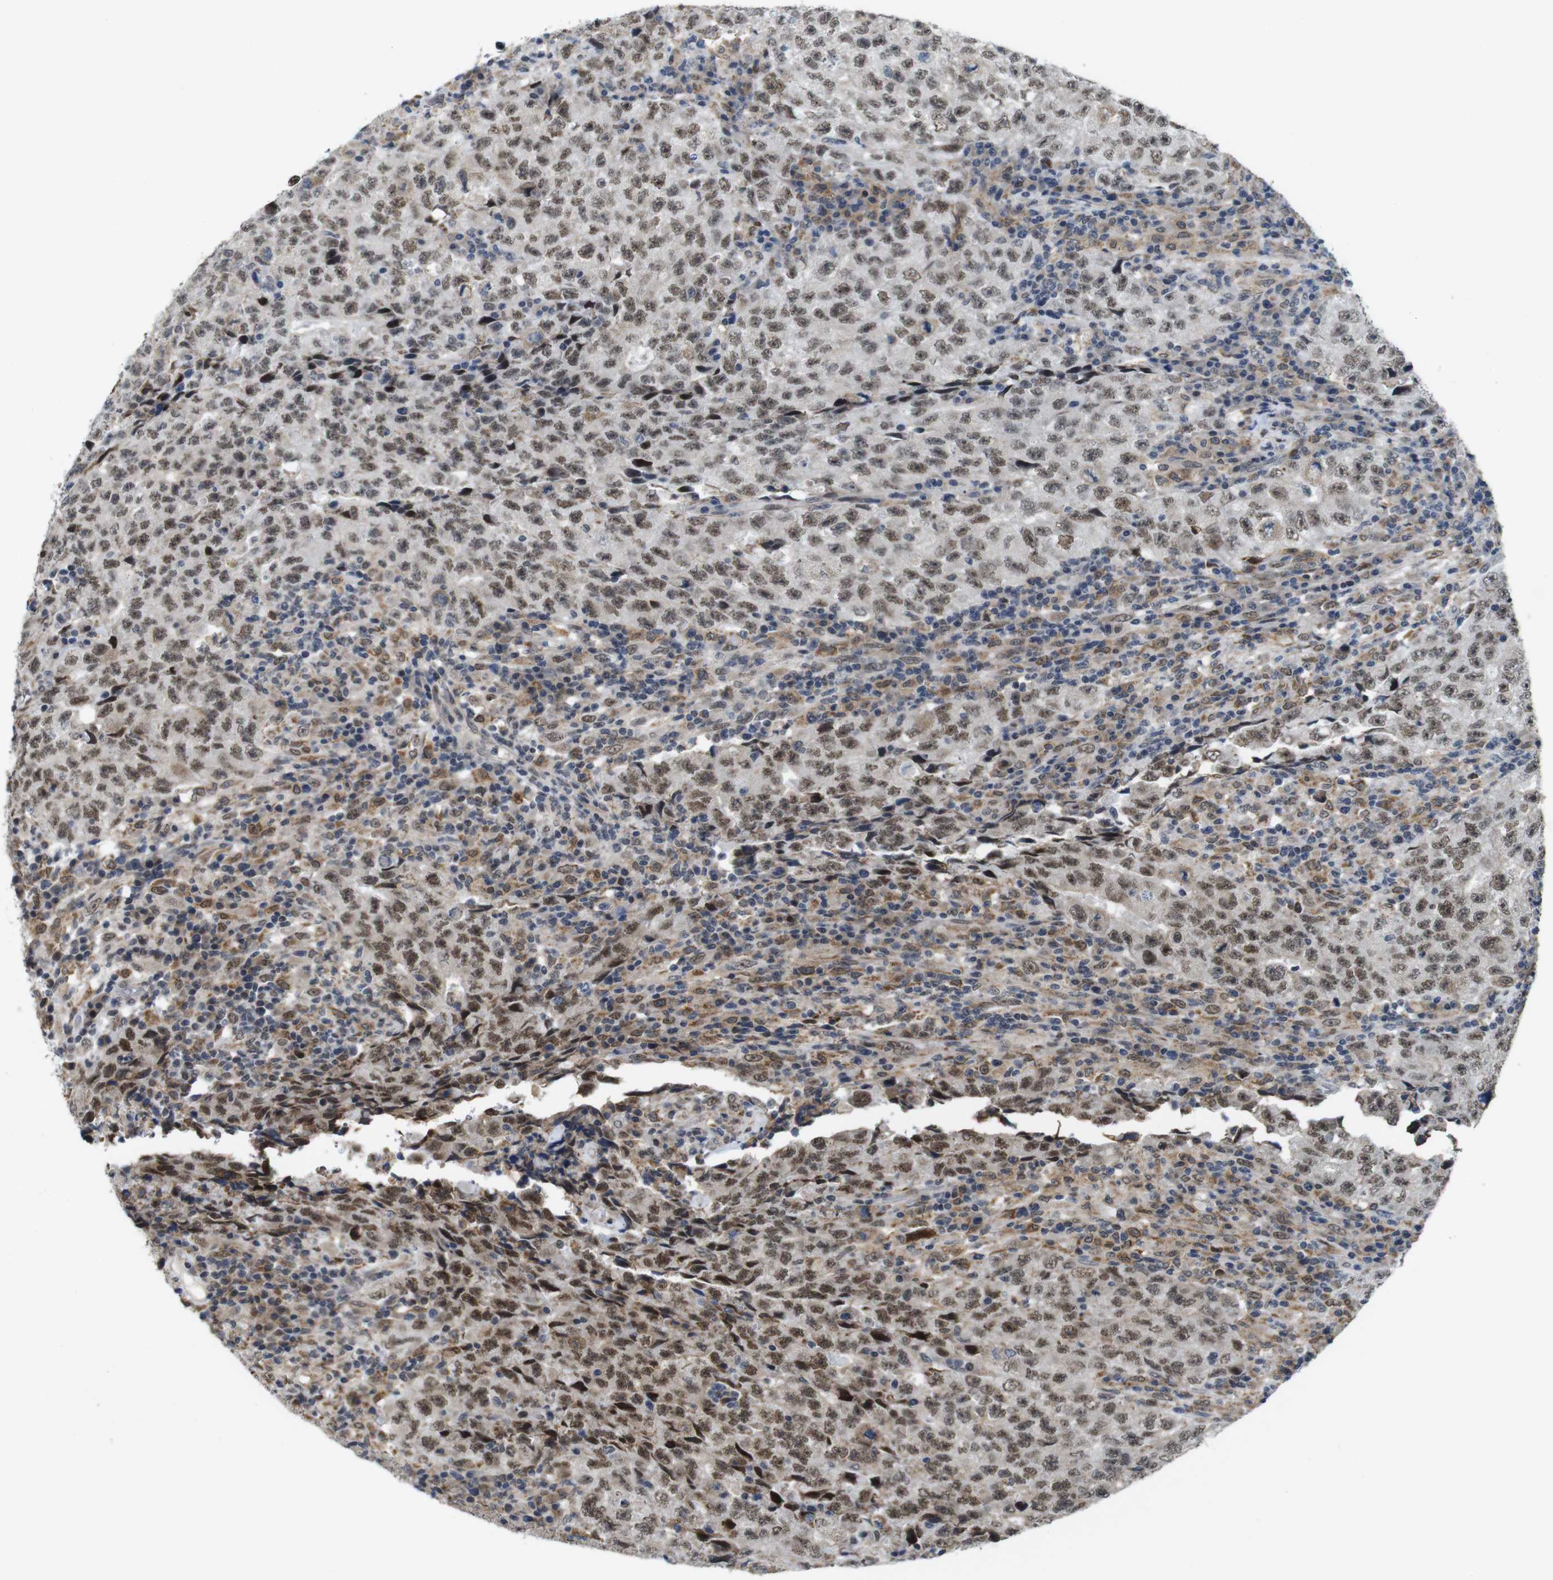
{"staining": {"intensity": "moderate", "quantity": ">75%", "location": "cytoplasmic/membranous,nuclear"}, "tissue": "testis cancer", "cell_type": "Tumor cells", "image_type": "cancer", "snomed": [{"axis": "morphology", "description": "Necrosis, NOS"}, {"axis": "morphology", "description": "Carcinoma, Embryonal, NOS"}, {"axis": "topography", "description": "Testis"}], "caption": "This photomicrograph exhibits testis cancer stained with immunohistochemistry to label a protein in brown. The cytoplasmic/membranous and nuclear of tumor cells show moderate positivity for the protein. Nuclei are counter-stained blue.", "gene": "PNMA8A", "patient": {"sex": "male", "age": 19}}